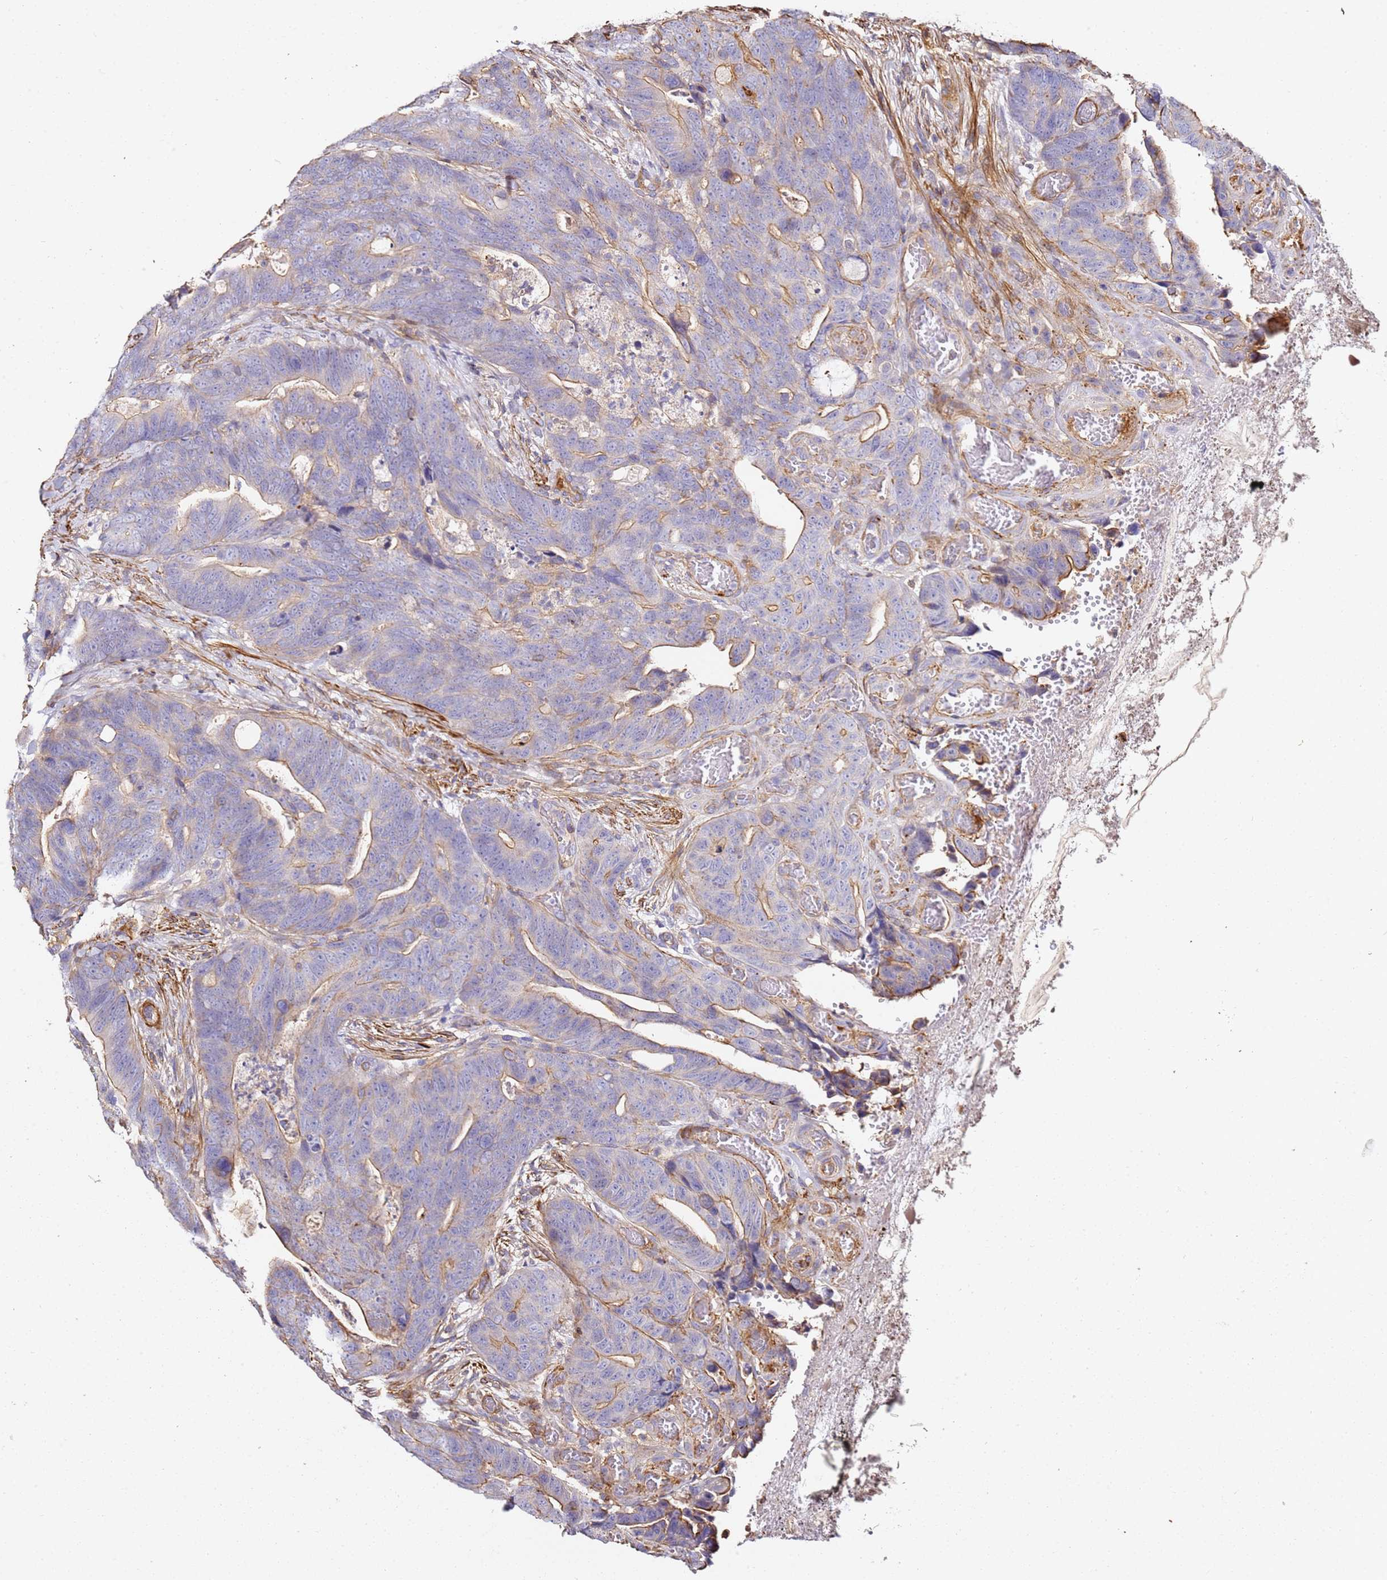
{"staining": {"intensity": "moderate", "quantity": "<25%", "location": "cytoplasmic/membranous"}, "tissue": "colorectal cancer", "cell_type": "Tumor cells", "image_type": "cancer", "snomed": [{"axis": "morphology", "description": "Adenocarcinoma, NOS"}, {"axis": "topography", "description": "Colon"}], "caption": "This is an image of IHC staining of colorectal cancer (adenocarcinoma), which shows moderate expression in the cytoplasmic/membranous of tumor cells.", "gene": "ZNF671", "patient": {"sex": "female", "age": 82}}